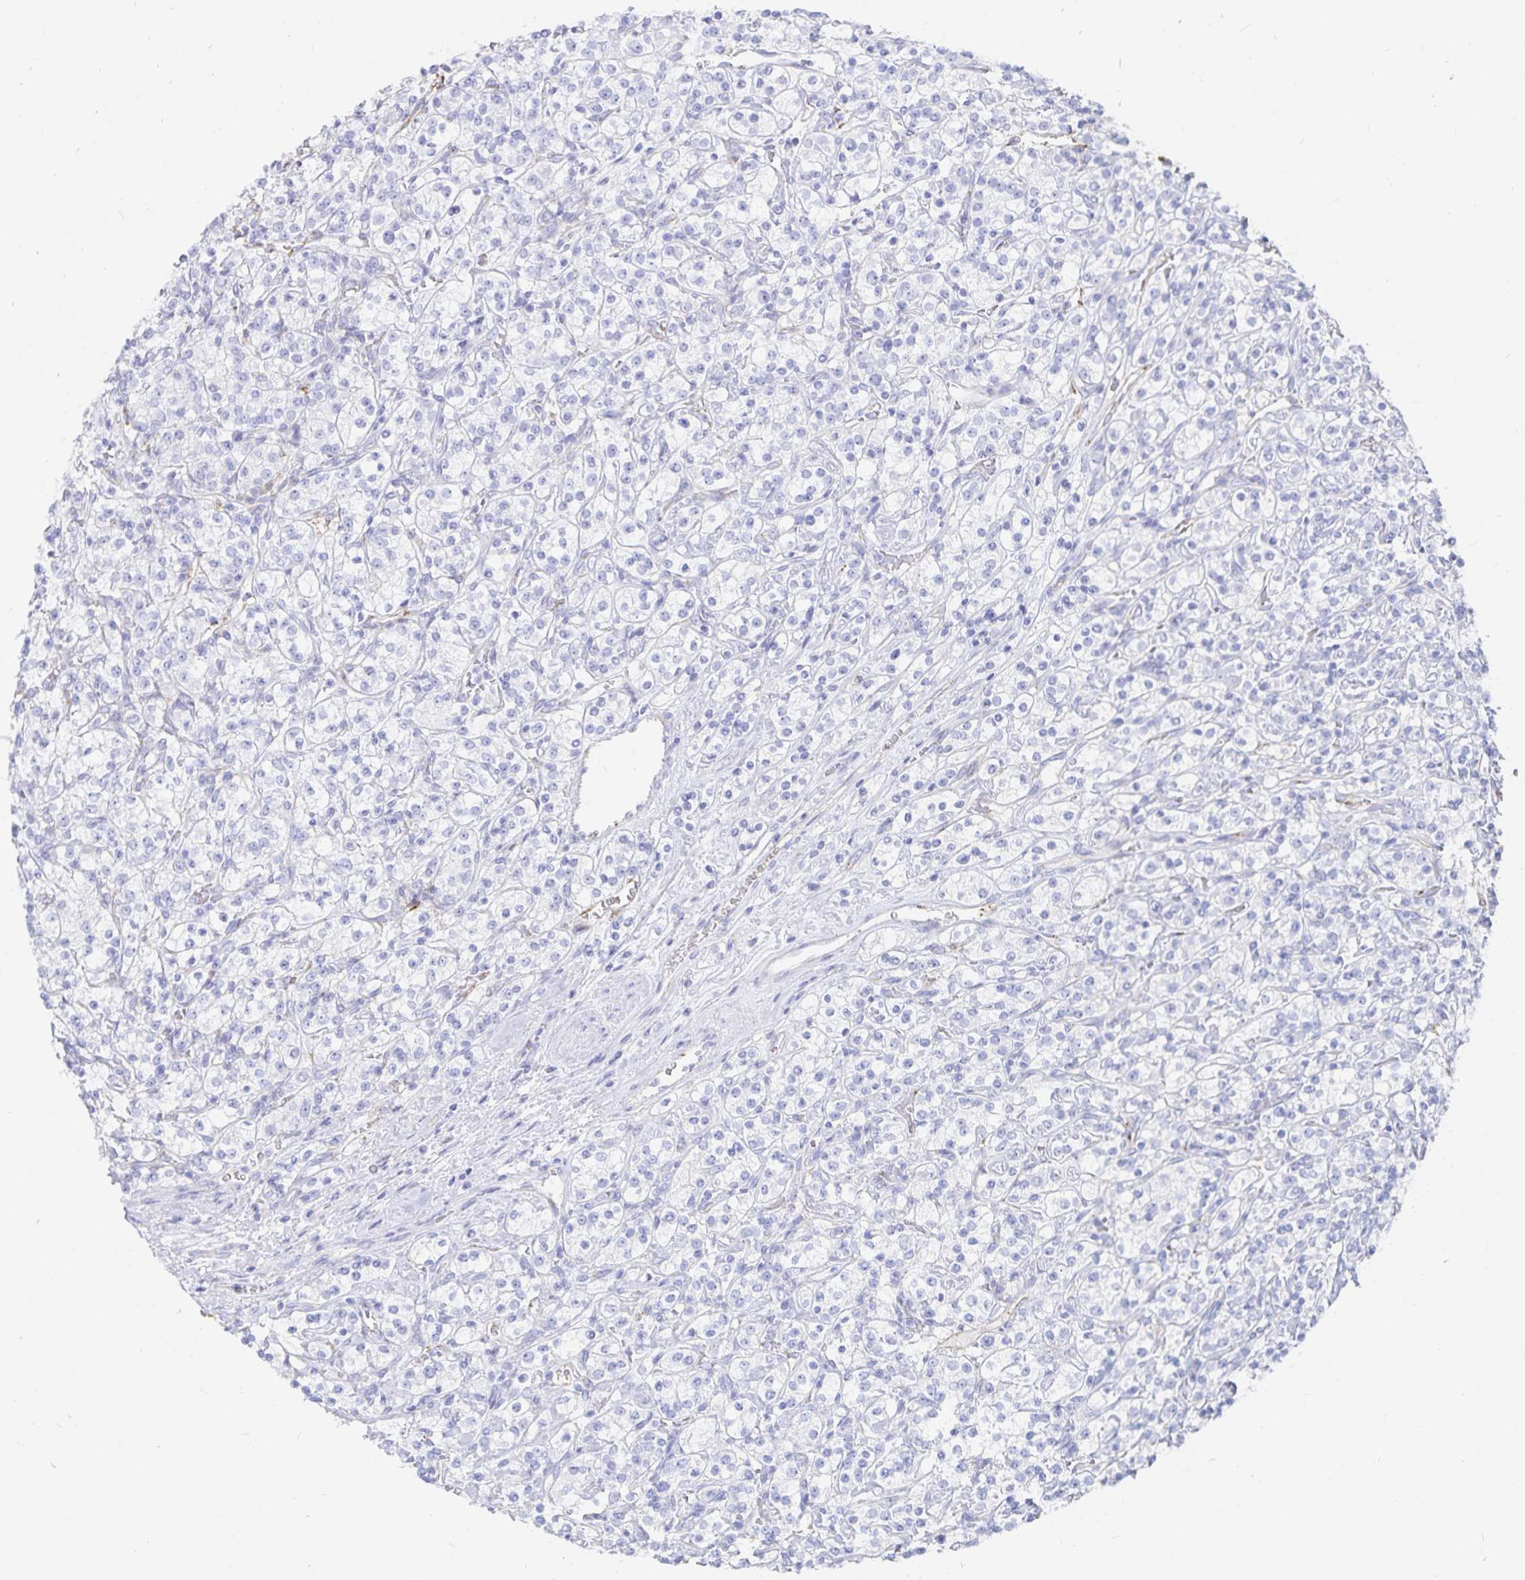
{"staining": {"intensity": "negative", "quantity": "none", "location": "none"}, "tissue": "renal cancer", "cell_type": "Tumor cells", "image_type": "cancer", "snomed": [{"axis": "morphology", "description": "Adenocarcinoma, NOS"}, {"axis": "topography", "description": "Kidney"}], "caption": "Tumor cells are negative for brown protein staining in renal adenocarcinoma.", "gene": "INSL5", "patient": {"sex": "male", "age": 77}}